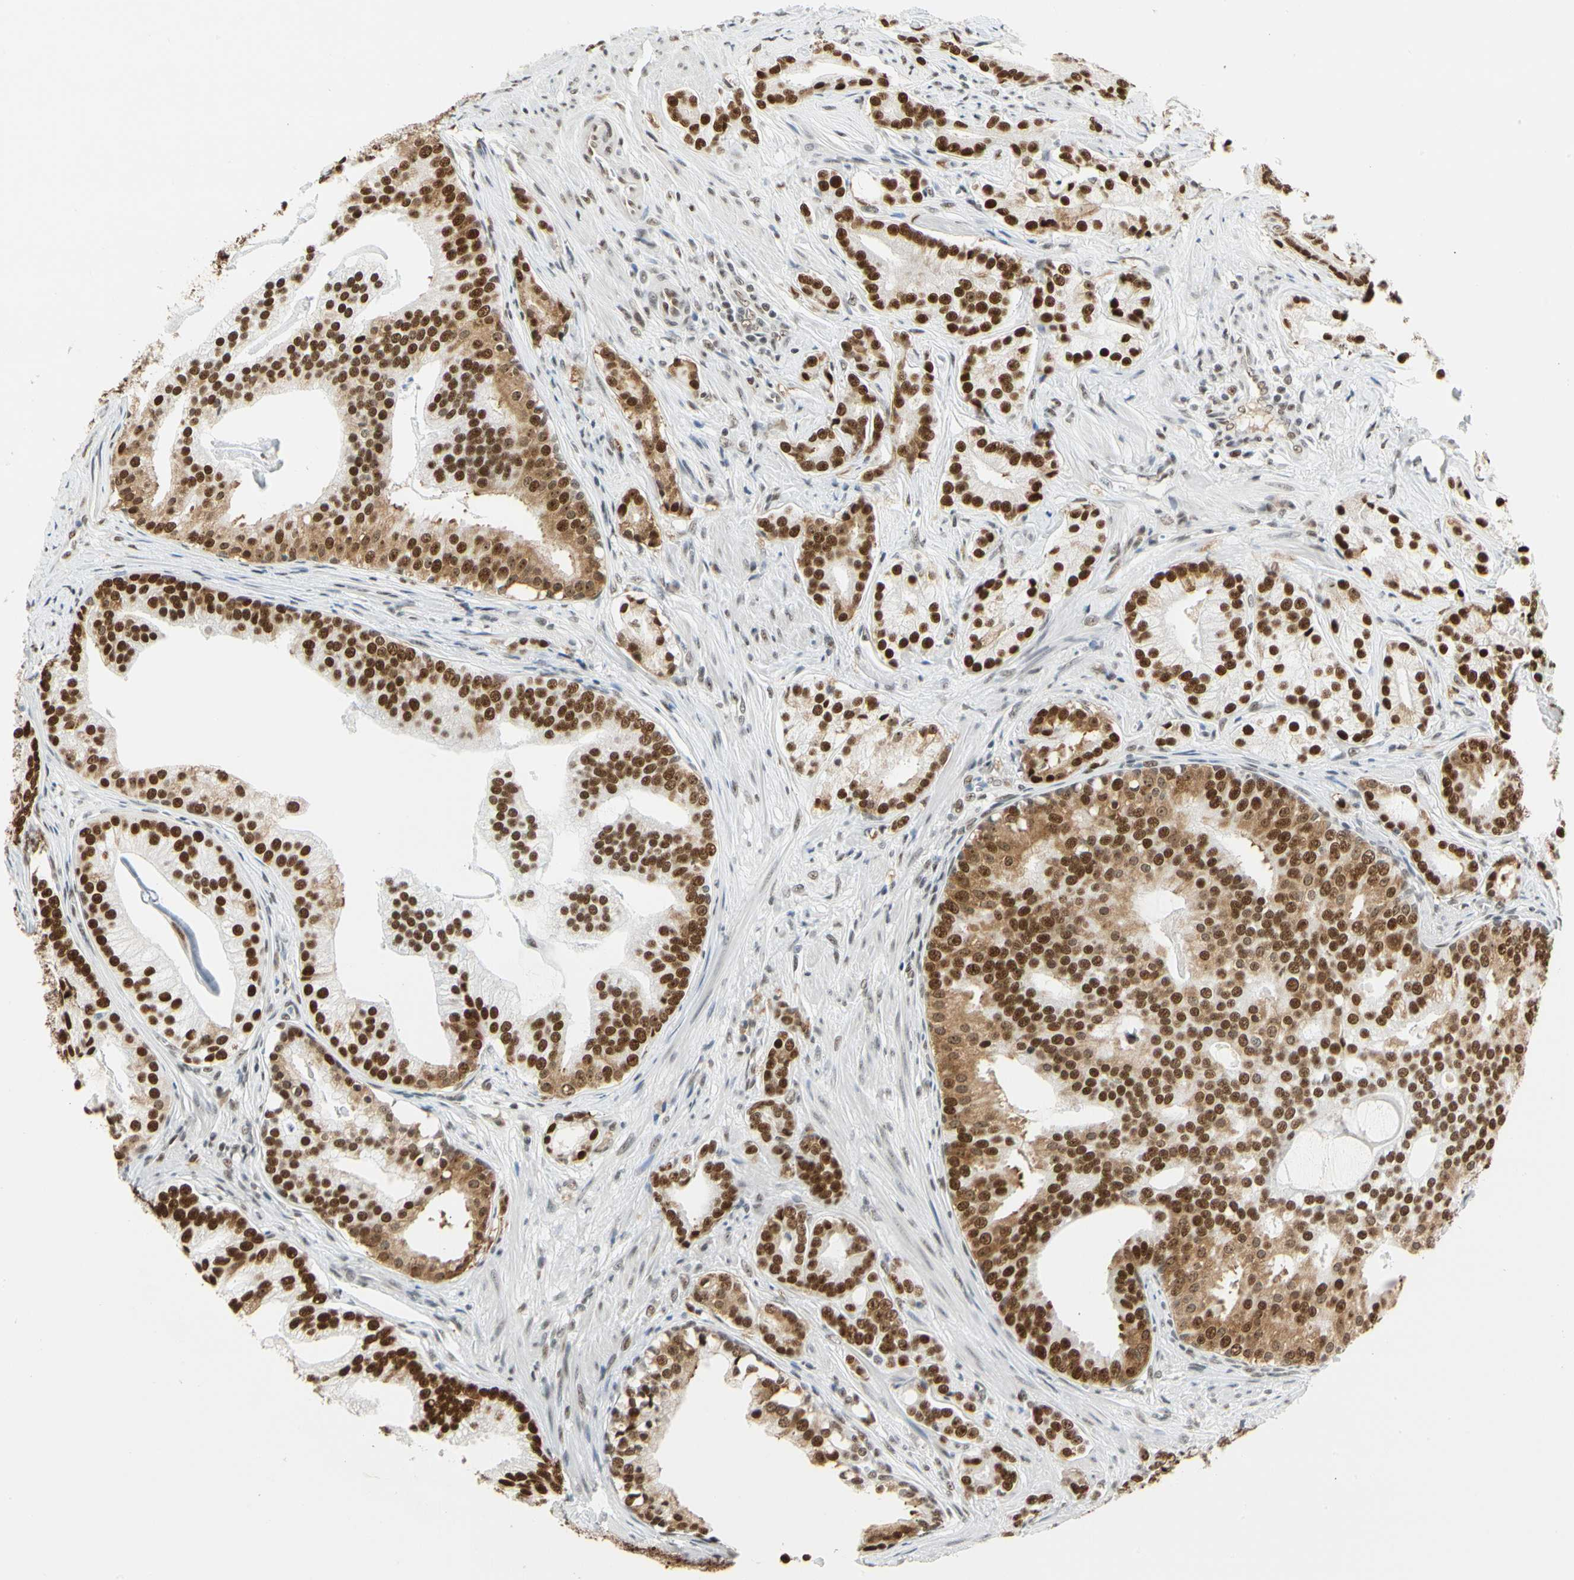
{"staining": {"intensity": "strong", "quantity": ">75%", "location": "nuclear"}, "tissue": "prostate cancer", "cell_type": "Tumor cells", "image_type": "cancer", "snomed": [{"axis": "morphology", "description": "Adenocarcinoma, Low grade"}, {"axis": "topography", "description": "Prostate"}], "caption": "This micrograph demonstrates IHC staining of human prostate cancer (adenocarcinoma (low-grade)), with high strong nuclear positivity in approximately >75% of tumor cells.", "gene": "ZSCAN16", "patient": {"sex": "male", "age": 58}}